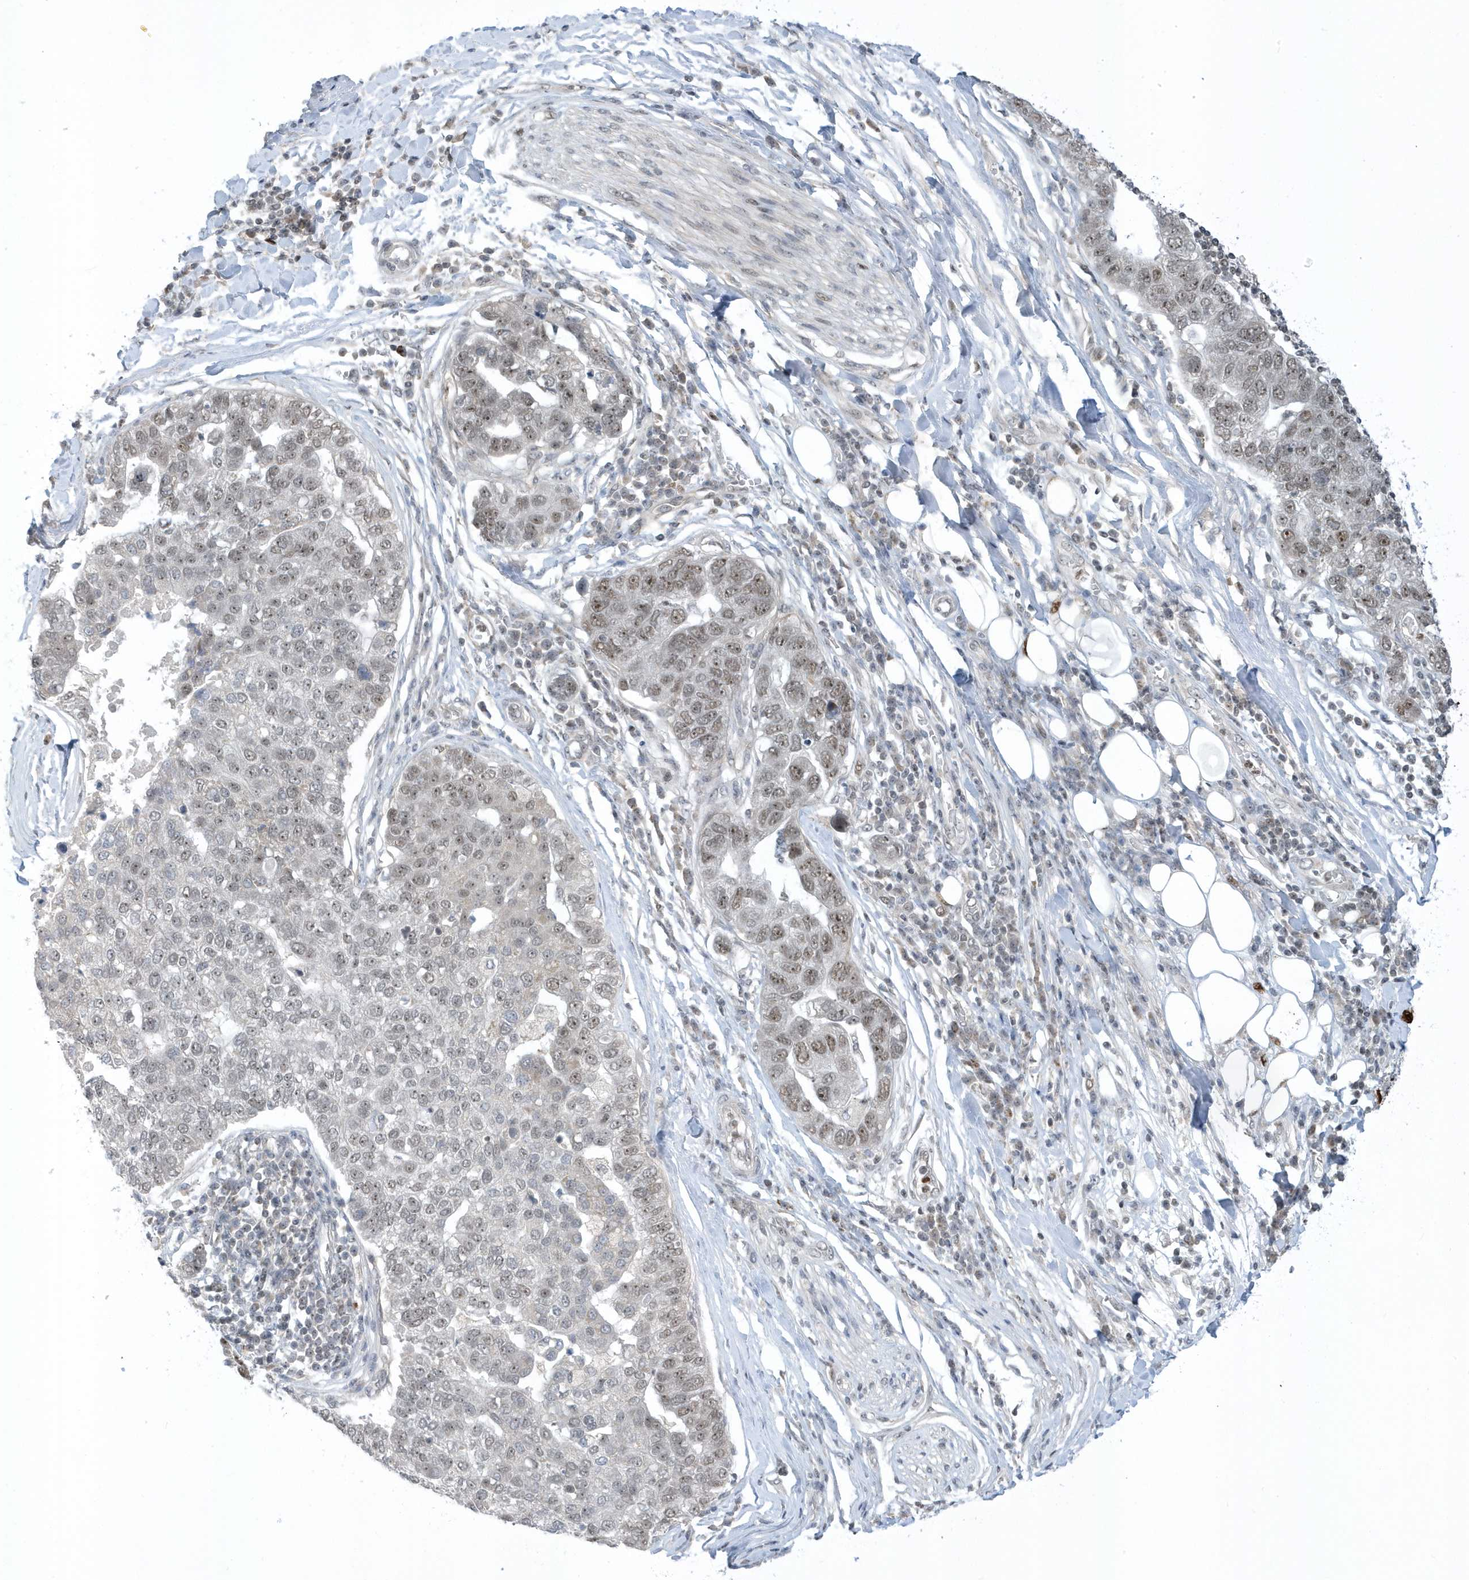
{"staining": {"intensity": "moderate", "quantity": "<25%", "location": "nuclear"}, "tissue": "pancreatic cancer", "cell_type": "Tumor cells", "image_type": "cancer", "snomed": [{"axis": "morphology", "description": "Adenocarcinoma, NOS"}, {"axis": "topography", "description": "Pancreas"}], "caption": "Pancreatic cancer (adenocarcinoma) tissue reveals moderate nuclear staining in about <25% of tumor cells", "gene": "ZNF740", "patient": {"sex": "female", "age": 61}}